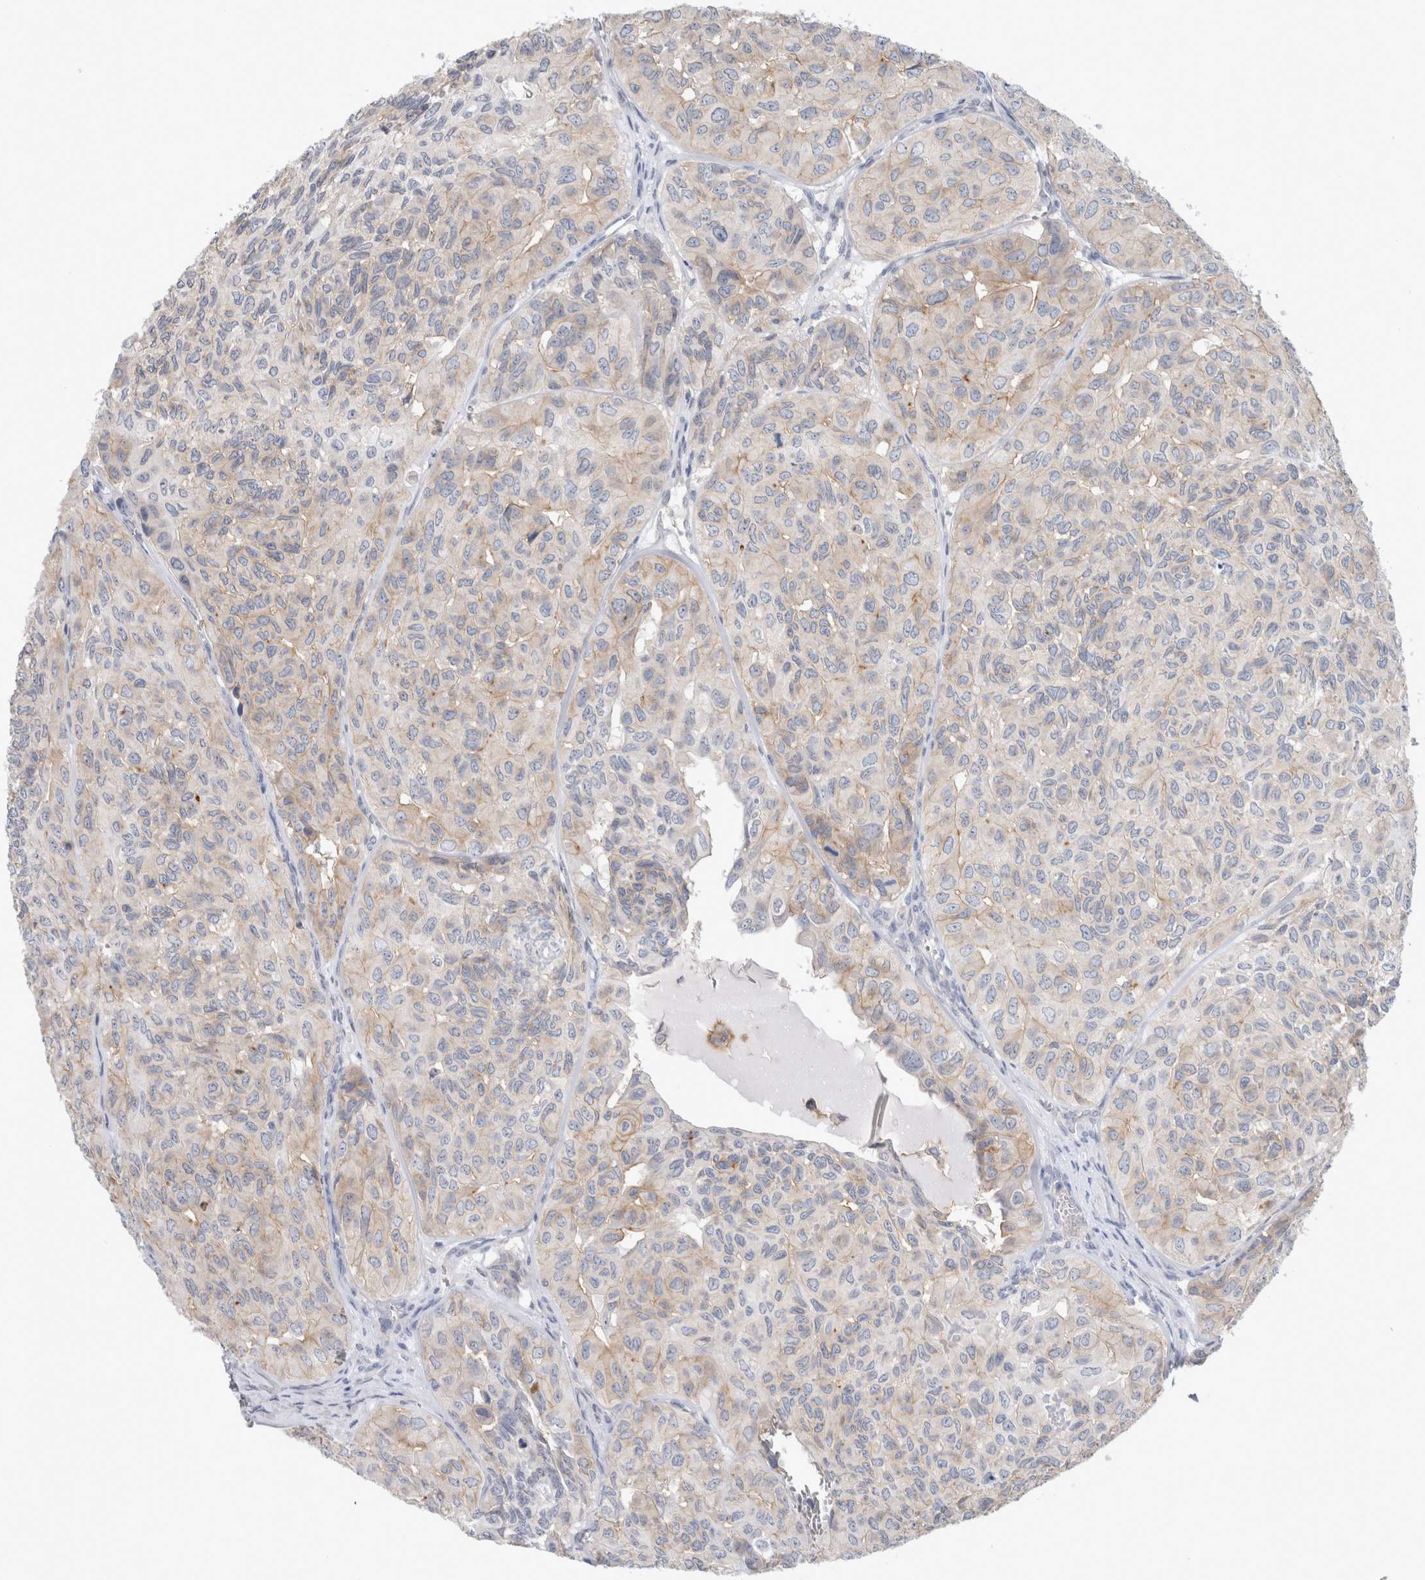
{"staining": {"intensity": "weak", "quantity": "<25%", "location": "cytoplasmic/membranous"}, "tissue": "head and neck cancer", "cell_type": "Tumor cells", "image_type": "cancer", "snomed": [{"axis": "morphology", "description": "Adenocarcinoma, NOS"}, {"axis": "topography", "description": "Salivary gland, NOS"}, {"axis": "topography", "description": "Head-Neck"}], "caption": "Immunohistochemistry (IHC) of head and neck cancer (adenocarcinoma) exhibits no staining in tumor cells.", "gene": "CD55", "patient": {"sex": "female", "age": 76}}